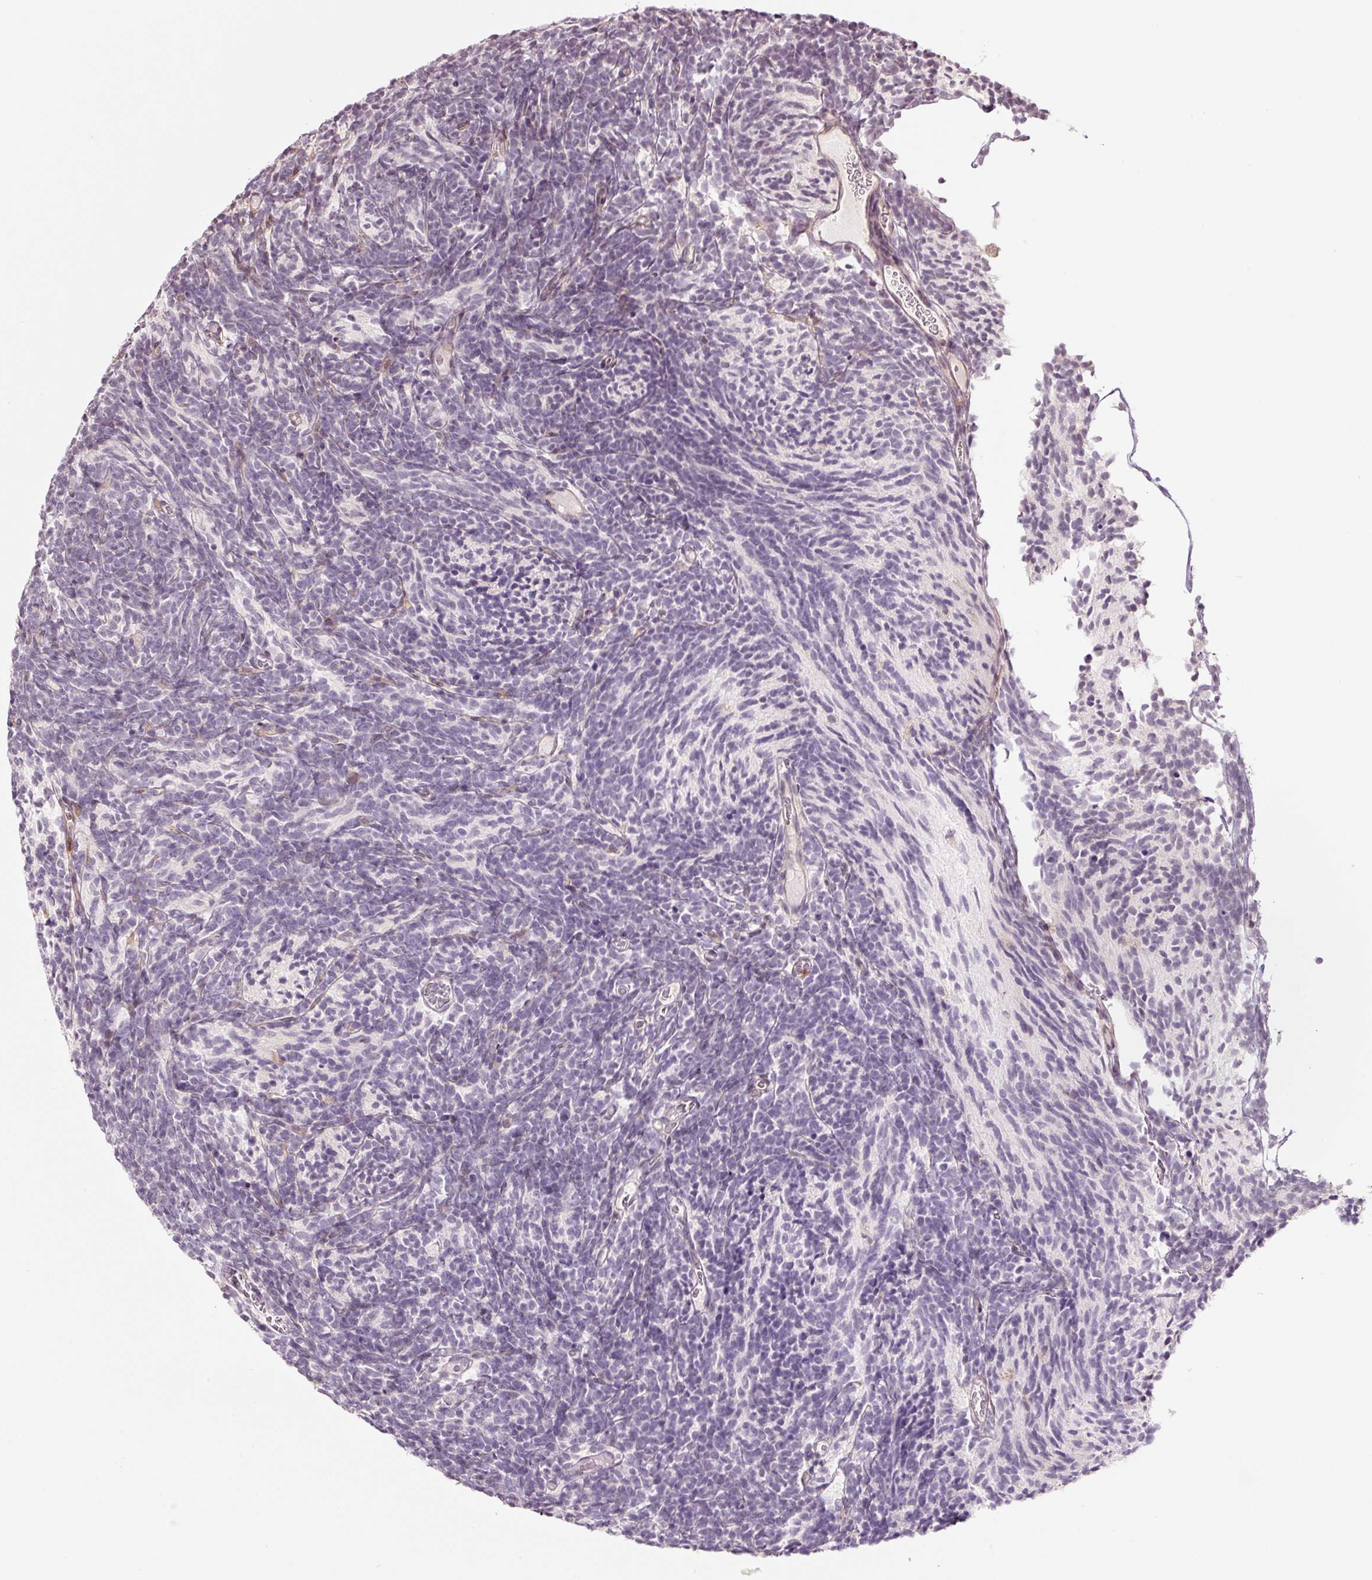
{"staining": {"intensity": "negative", "quantity": "none", "location": "none"}, "tissue": "glioma", "cell_type": "Tumor cells", "image_type": "cancer", "snomed": [{"axis": "morphology", "description": "Glioma, malignant, Low grade"}, {"axis": "topography", "description": "Brain"}], "caption": "Immunohistochemistry histopathology image of neoplastic tissue: human low-grade glioma (malignant) stained with DAB (3,3'-diaminobenzidine) demonstrates no significant protein positivity in tumor cells.", "gene": "FBXL14", "patient": {"sex": "female", "age": 1}}